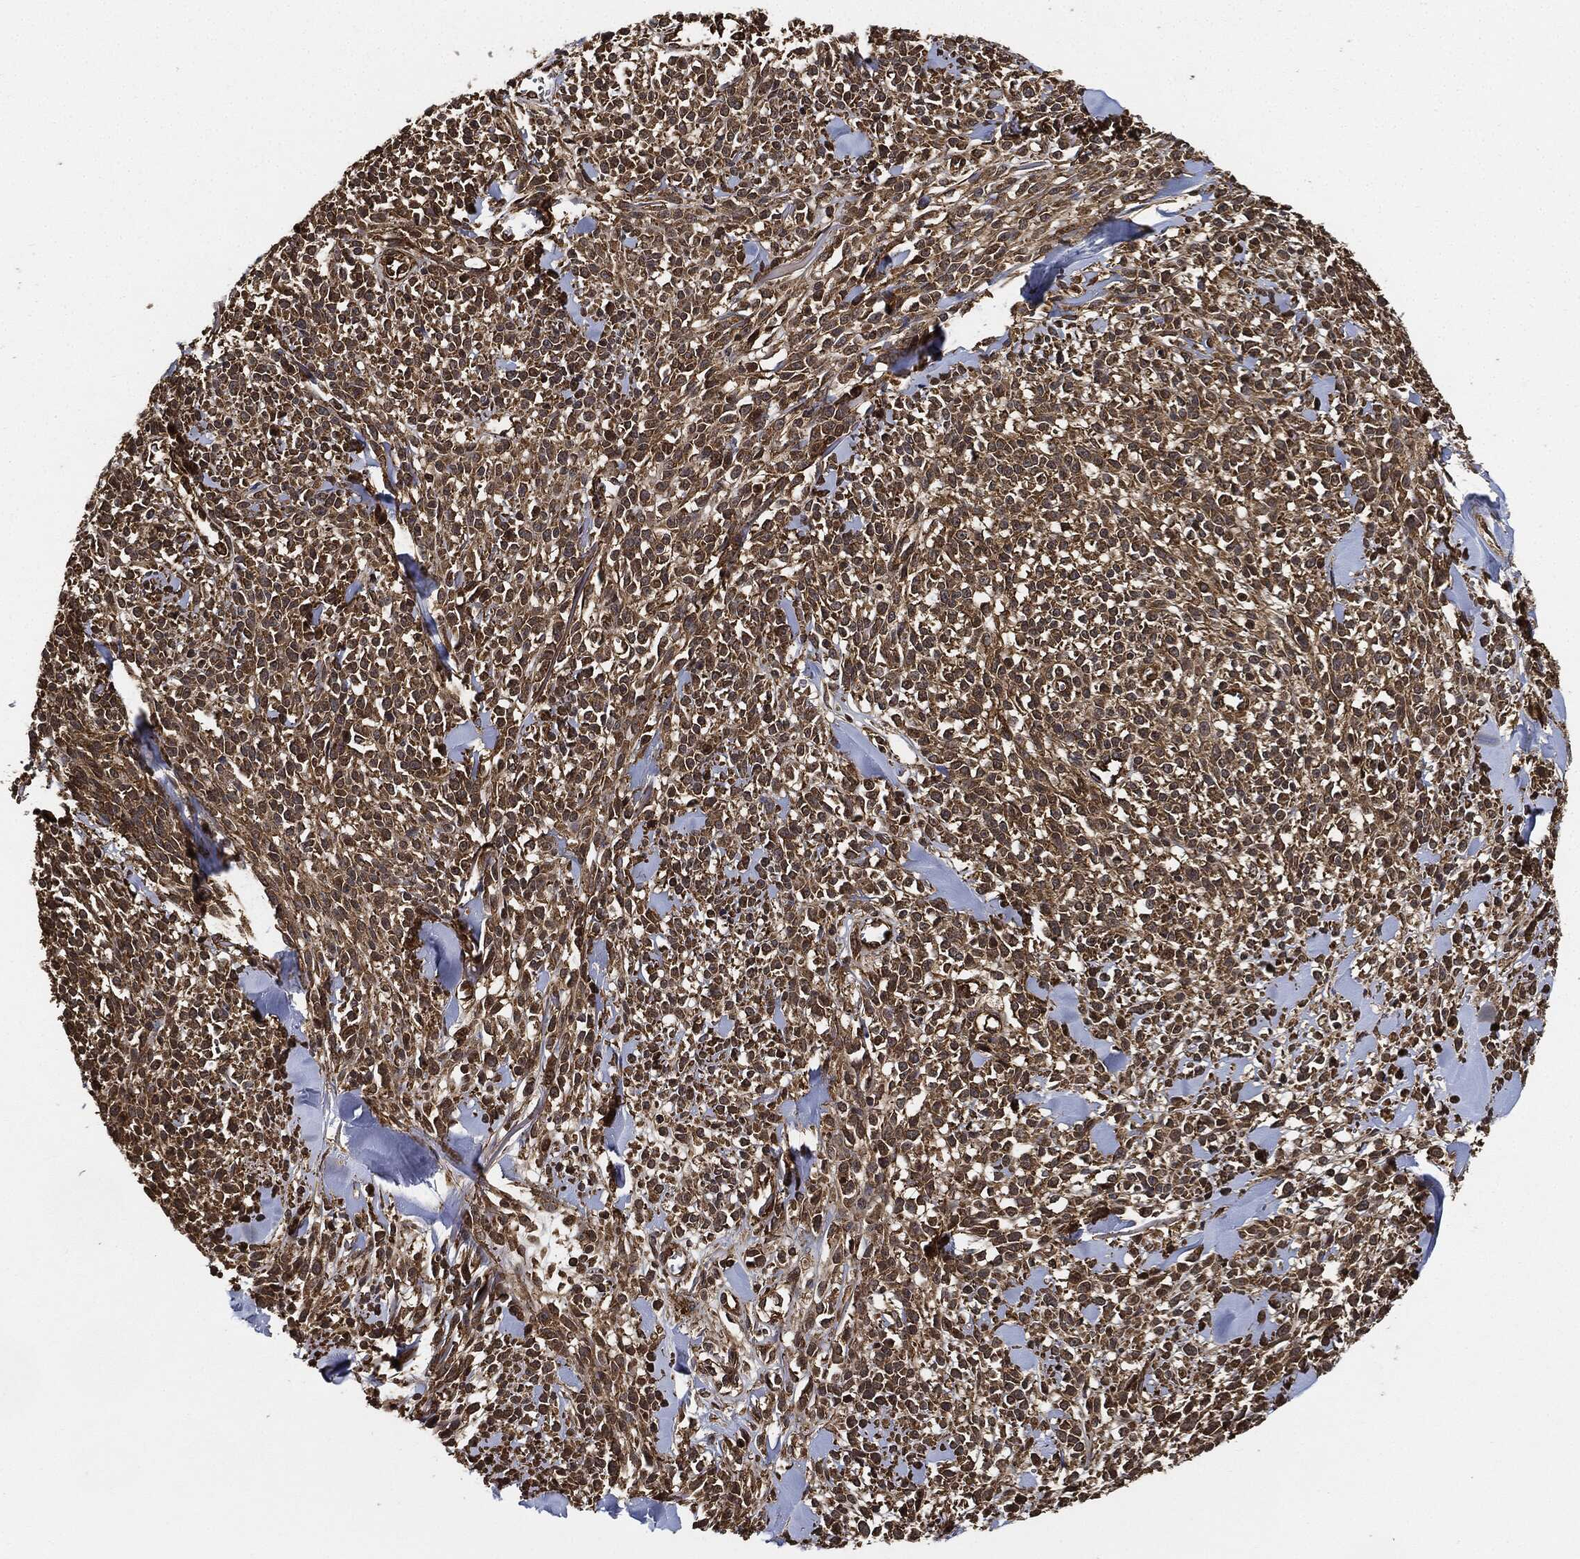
{"staining": {"intensity": "moderate", "quantity": ">75%", "location": "cytoplasmic/membranous"}, "tissue": "melanoma", "cell_type": "Tumor cells", "image_type": "cancer", "snomed": [{"axis": "morphology", "description": "Malignant melanoma, NOS"}, {"axis": "topography", "description": "Skin"}, {"axis": "topography", "description": "Skin of trunk"}], "caption": "The photomicrograph reveals a brown stain indicating the presence of a protein in the cytoplasmic/membranous of tumor cells in melanoma.", "gene": "CEP290", "patient": {"sex": "male", "age": 74}}